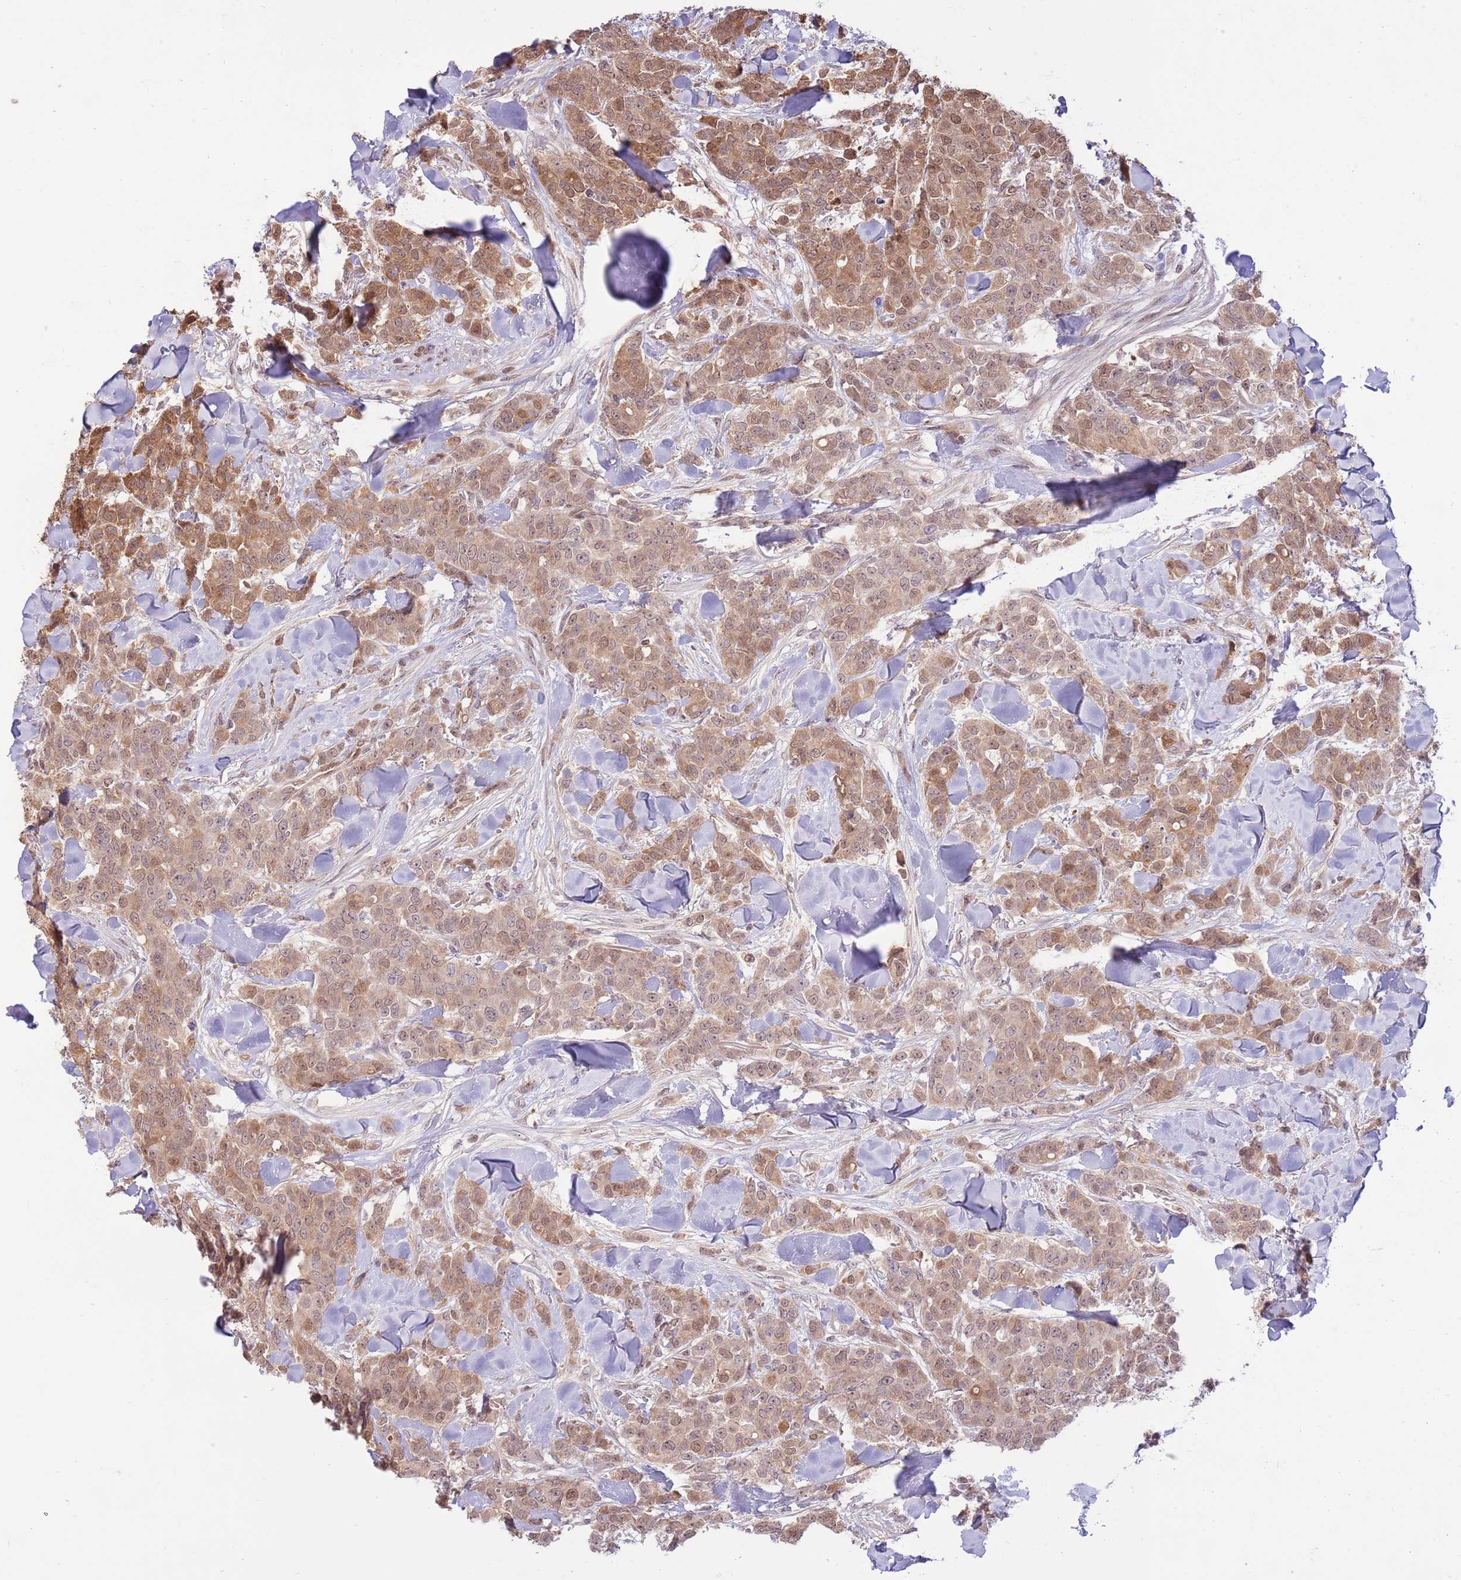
{"staining": {"intensity": "moderate", "quantity": ">75%", "location": "cytoplasmic/membranous,nuclear"}, "tissue": "breast cancer", "cell_type": "Tumor cells", "image_type": "cancer", "snomed": [{"axis": "morphology", "description": "Lobular carcinoma"}, {"axis": "topography", "description": "Breast"}], "caption": "Immunohistochemical staining of breast cancer exhibits medium levels of moderate cytoplasmic/membranous and nuclear protein staining in approximately >75% of tumor cells. The protein is stained brown, and the nuclei are stained in blue (DAB (3,3'-diaminobenzidine) IHC with brightfield microscopy, high magnification).", "gene": "NSFL1C", "patient": {"sex": "female", "age": 91}}